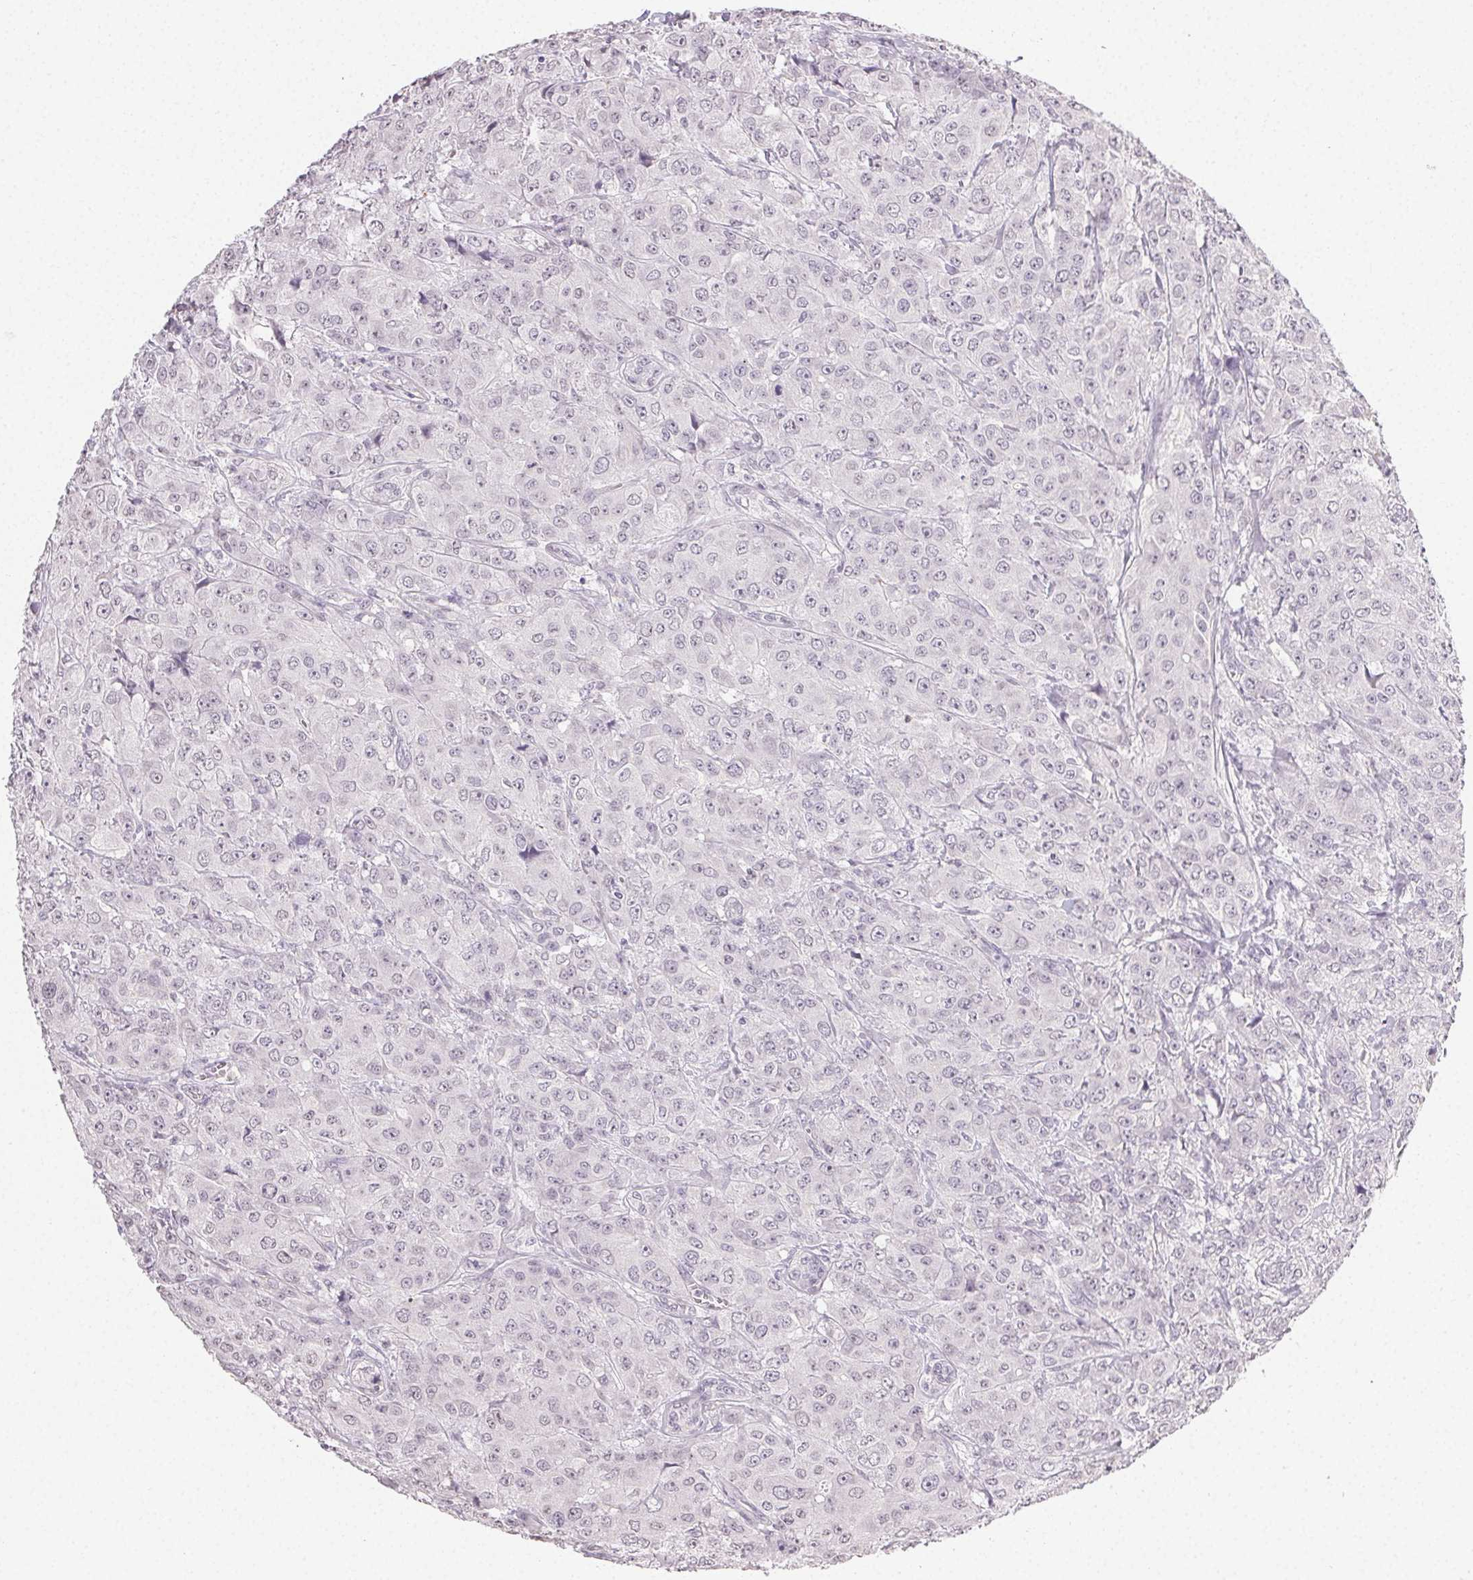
{"staining": {"intensity": "negative", "quantity": "none", "location": "none"}, "tissue": "breast cancer", "cell_type": "Tumor cells", "image_type": "cancer", "snomed": [{"axis": "morphology", "description": "Normal tissue, NOS"}, {"axis": "morphology", "description": "Duct carcinoma"}, {"axis": "topography", "description": "Breast"}], "caption": "Tumor cells are negative for protein expression in human infiltrating ductal carcinoma (breast).", "gene": "TMEM174", "patient": {"sex": "female", "age": 43}}